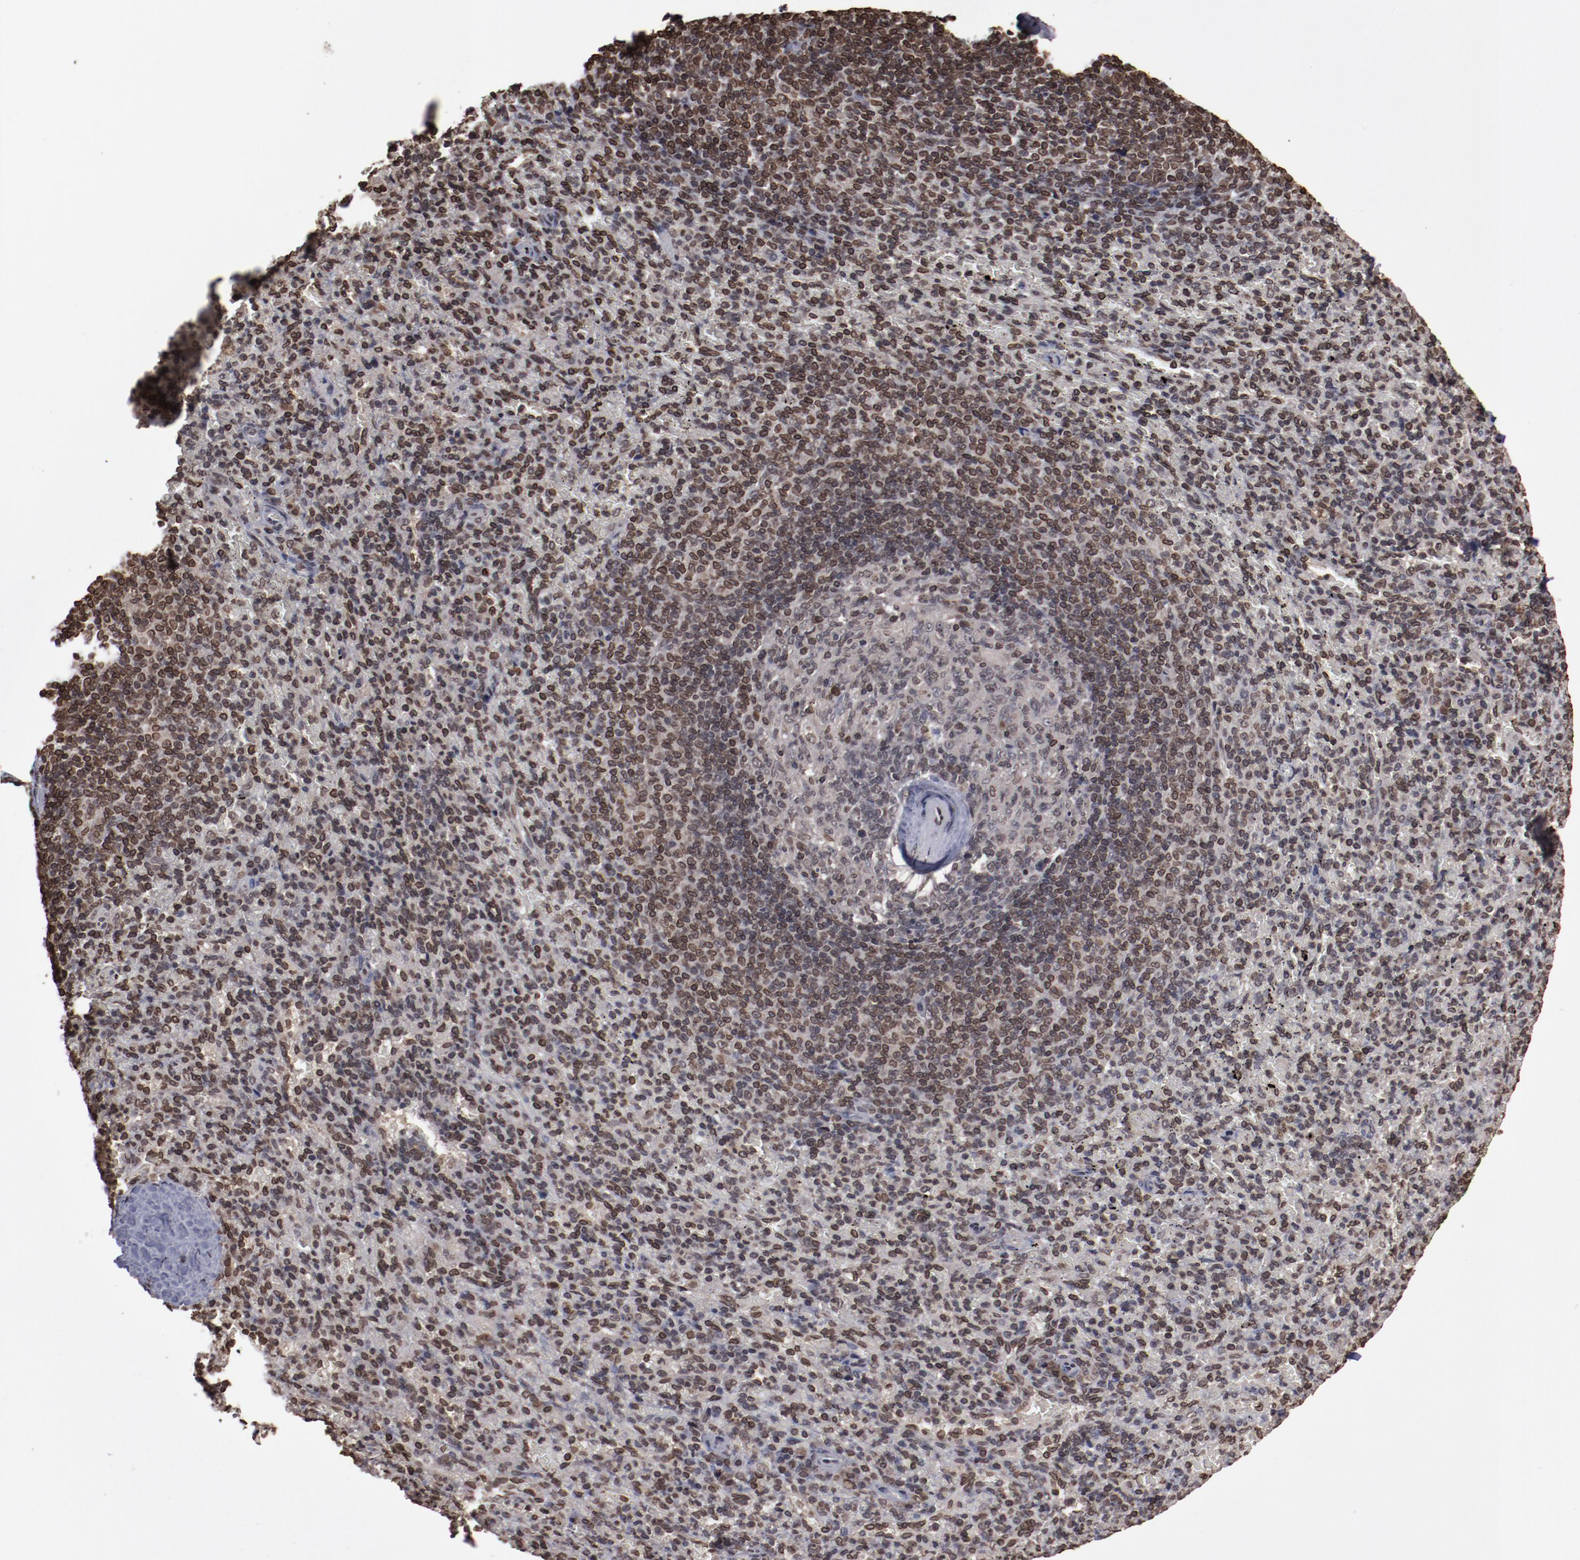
{"staining": {"intensity": "moderate", "quantity": ">75%", "location": "nuclear"}, "tissue": "spleen", "cell_type": "Cells in red pulp", "image_type": "normal", "snomed": [{"axis": "morphology", "description": "Normal tissue, NOS"}, {"axis": "topography", "description": "Spleen"}], "caption": "Approximately >75% of cells in red pulp in normal human spleen exhibit moderate nuclear protein staining as visualized by brown immunohistochemical staining.", "gene": "AKT1", "patient": {"sex": "female", "age": 43}}